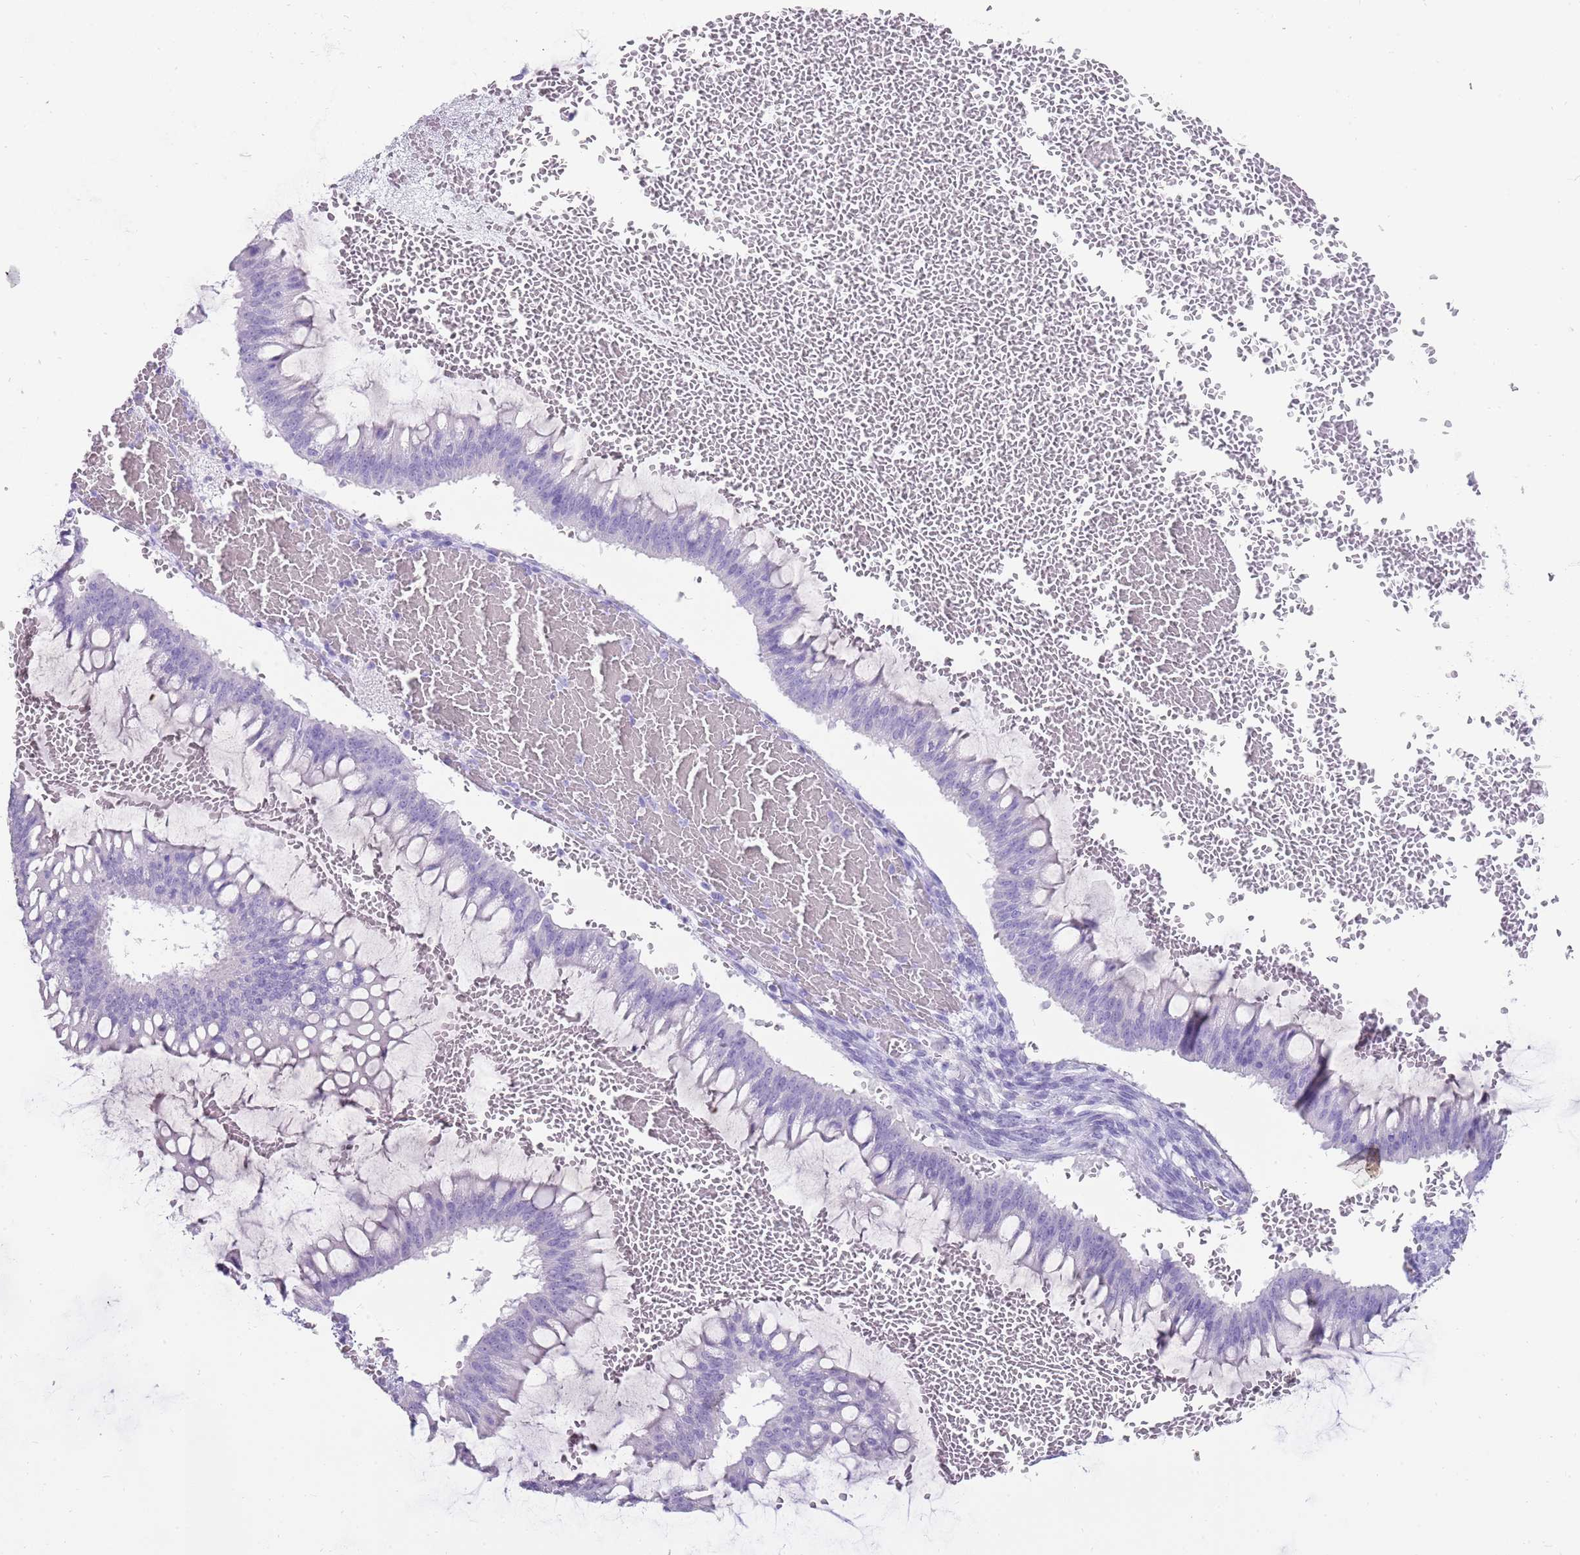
{"staining": {"intensity": "negative", "quantity": "none", "location": "none"}, "tissue": "ovarian cancer", "cell_type": "Tumor cells", "image_type": "cancer", "snomed": [{"axis": "morphology", "description": "Cystadenocarcinoma, mucinous, NOS"}, {"axis": "topography", "description": "Ovary"}], "caption": "There is no significant positivity in tumor cells of ovarian mucinous cystadenocarcinoma.", "gene": "NBPF3", "patient": {"sex": "female", "age": 73}}